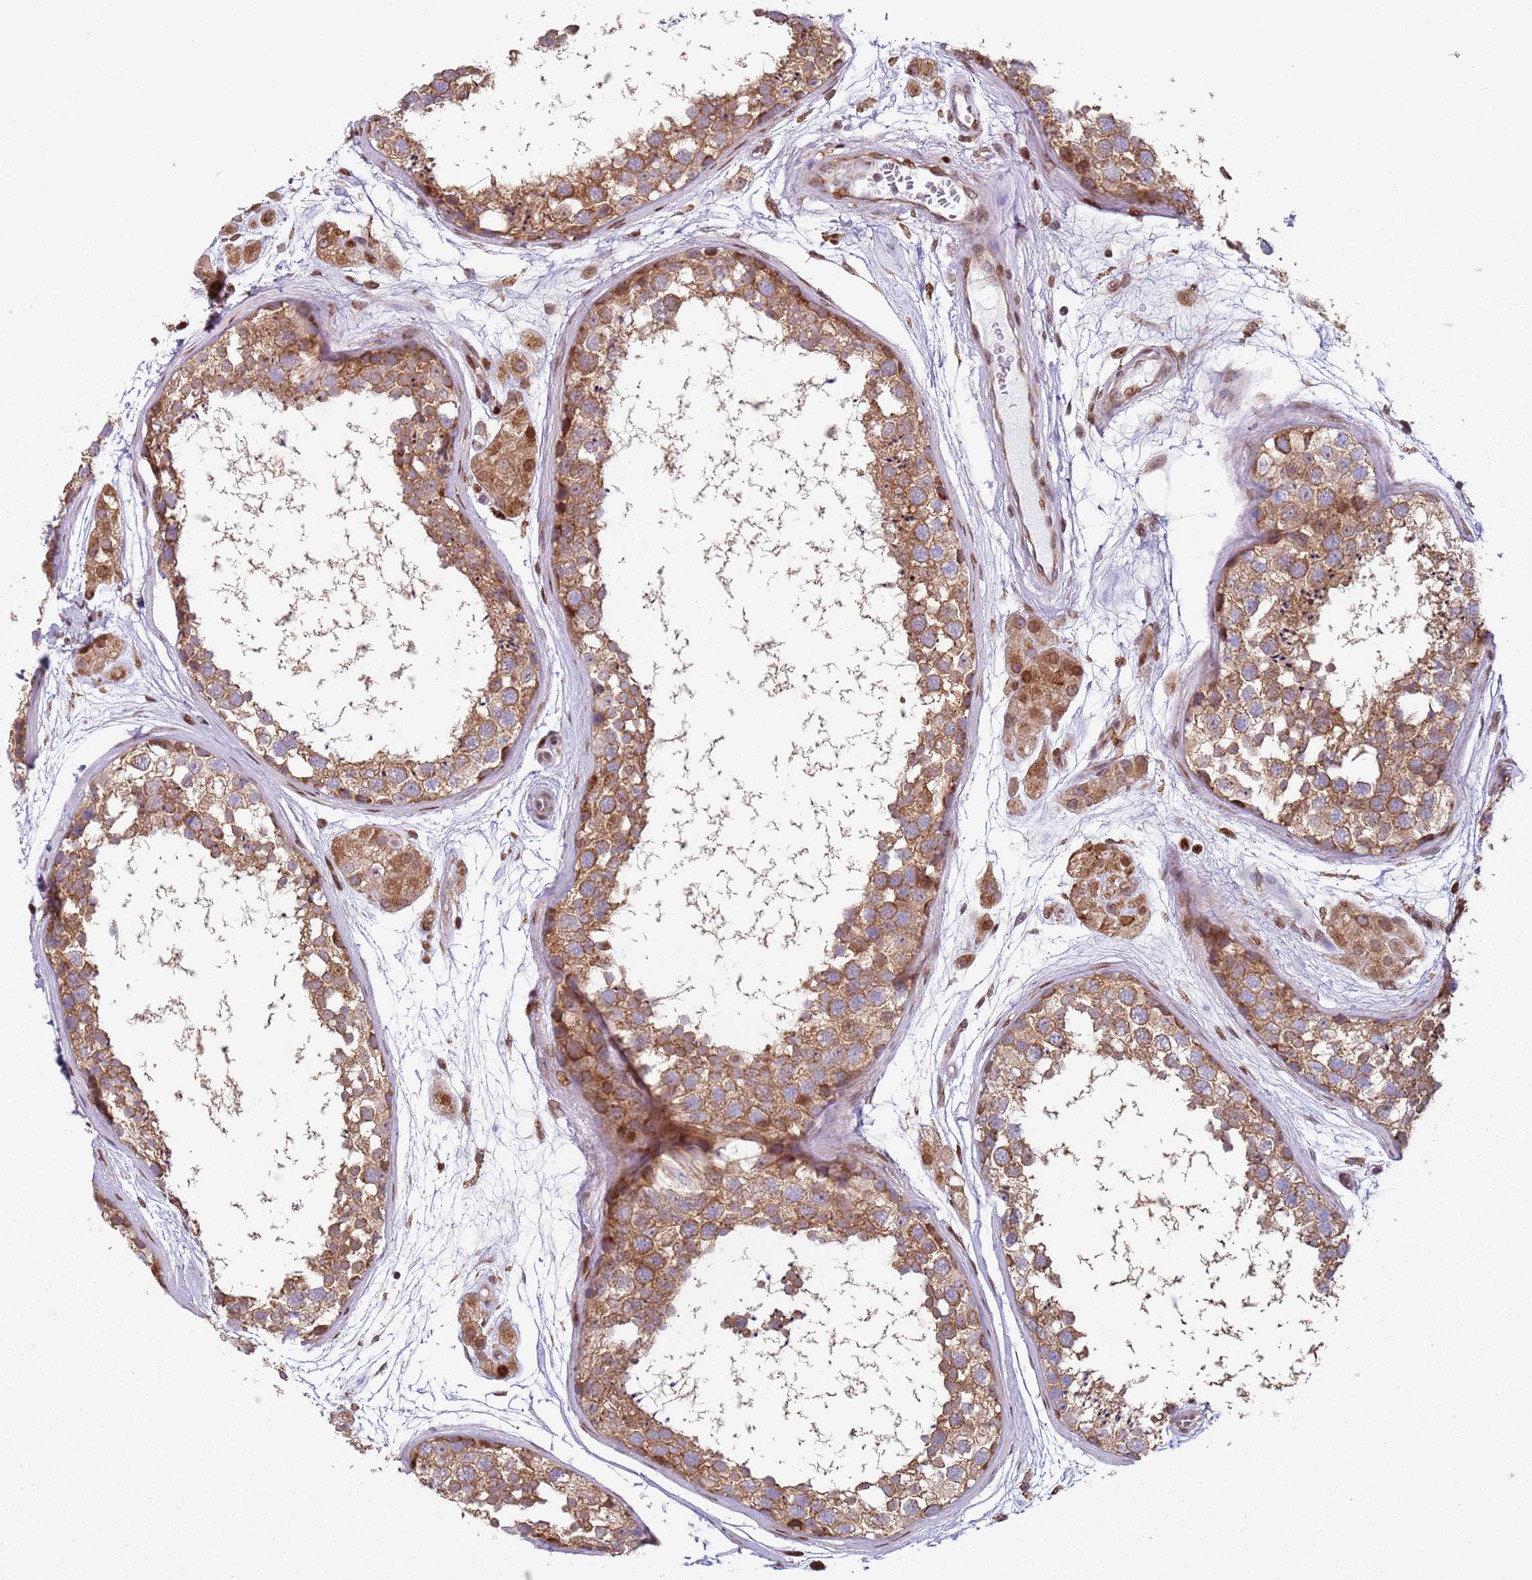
{"staining": {"intensity": "moderate", "quantity": ">75%", "location": "cytoplasmic/membranous"}, "tissue": "testis", "cell_type": "Cells in seminiferous ducts", "image_type": "normal", "snomed": [{"axis": "morphology", "description": "Normal tissue, NOS"}, {"axis": "topography", "description": "Testis"}], "caption": "The immunohistochemical stain labels moderate cytoplasmic/membranous expression in cells in seminiferous ducts of benign testis. The protein is stained brown, and the nuclei are stained in blue (DAB (3,3'-diaminobenzidine) IHC with brightfield microscopy, high magnification).", "gene": "HNRNPLL", "patient": {"sex": "male", "age": 56}}